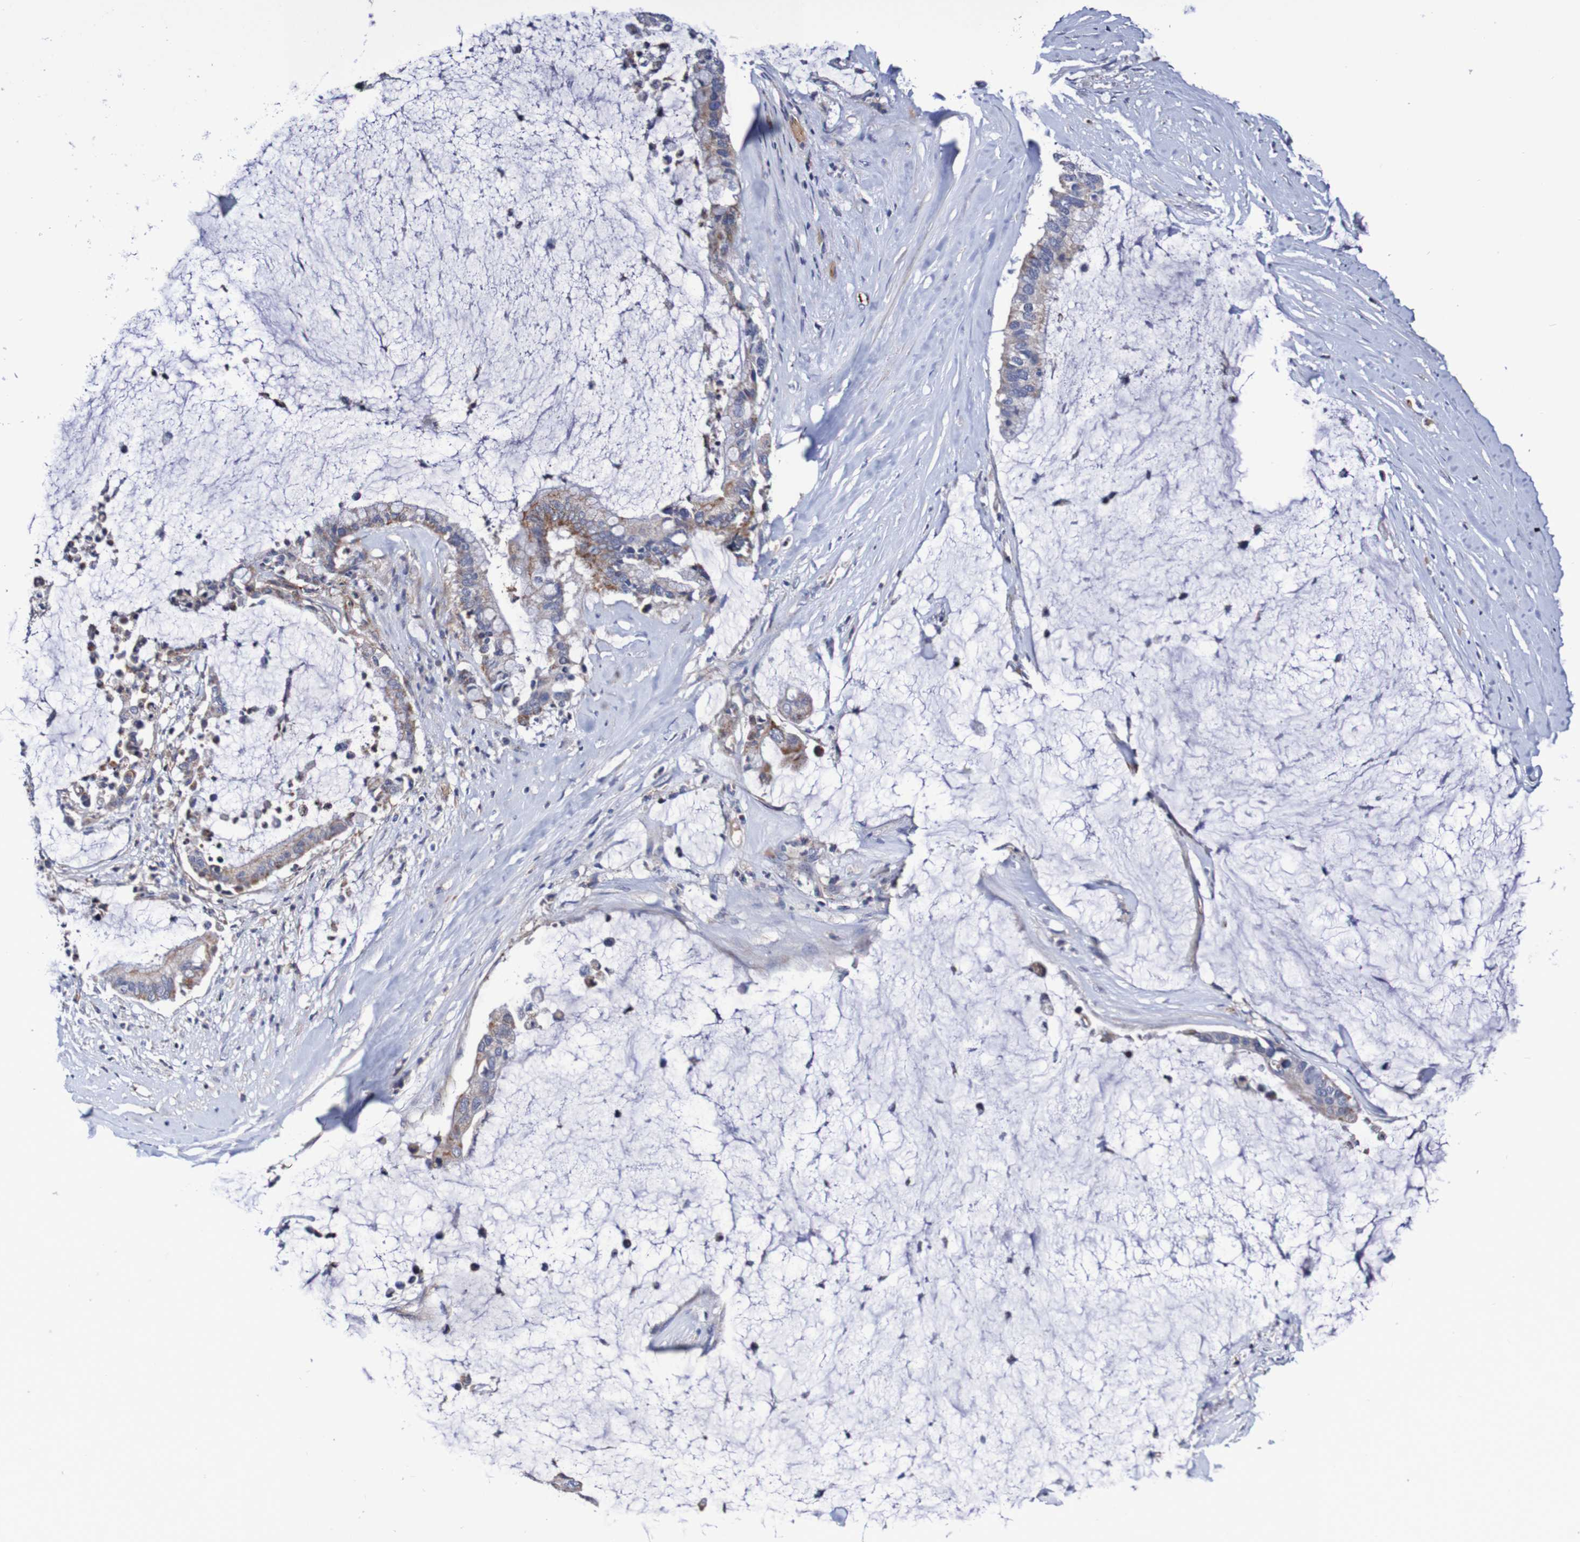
{"staining": {"intensity": "moderate", "quantity": "<25%", "location": "cytoplasmic/membranous"}, "tissue": "pancreatic cancer", "cell_type": "Tumor cells", "image_type": "cancer", "snomed": [{"axis": "morphology", "description": "Adenocarcinoma, NOS"}, {"axis": "topography", "description": "Pancreas"}], "caption": "The histopathology image displays a brown stain indicating the presence of a protein in the cytoplasmic/membranous of tumor cells in pancreatic cancer.", "gene": "WNT4", "patient": {"sex": "male", "age": 41}}